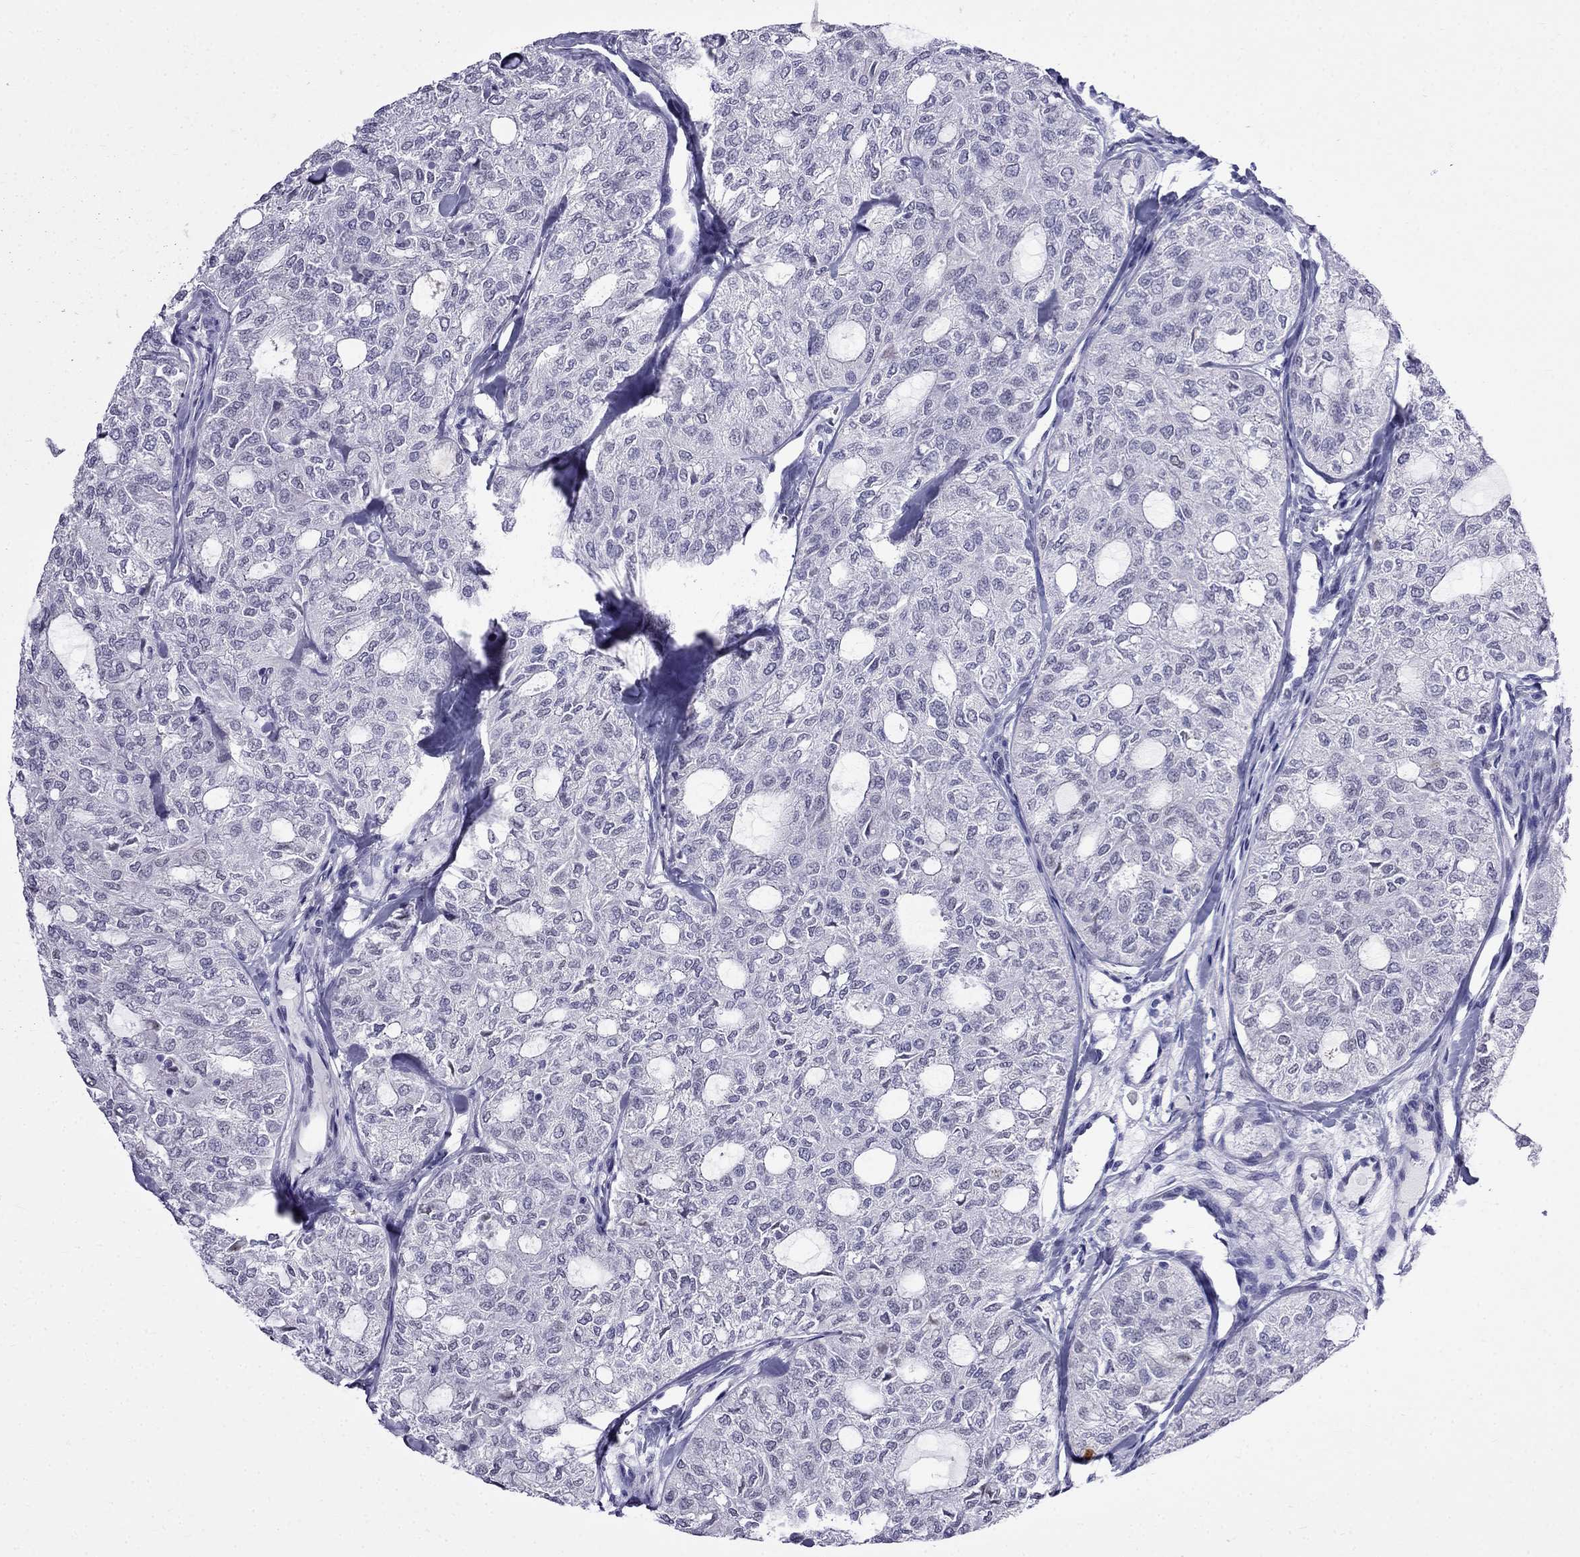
{"staining": {"intensity": "negative", "quantity": "none", "location": "none"}, "tissue": "thyroid cancer", "cell_type": "Tumor cells", "image_type": "cancer", "snomed": [{"axis": "morphology", "description": "Follicular adenoma carcinoma, NOS"}, {"axis": "topography", "description": "Thyroid gland"}], "caption": "Immunohistochemistry (IHC) image of human follicular adenoma carcinoma (thyroid) stained for a protein (brown), which exhibits no positivity in tumor cells.", "gene": "MGP", "patient": {"sex": "male", "age": 75}}